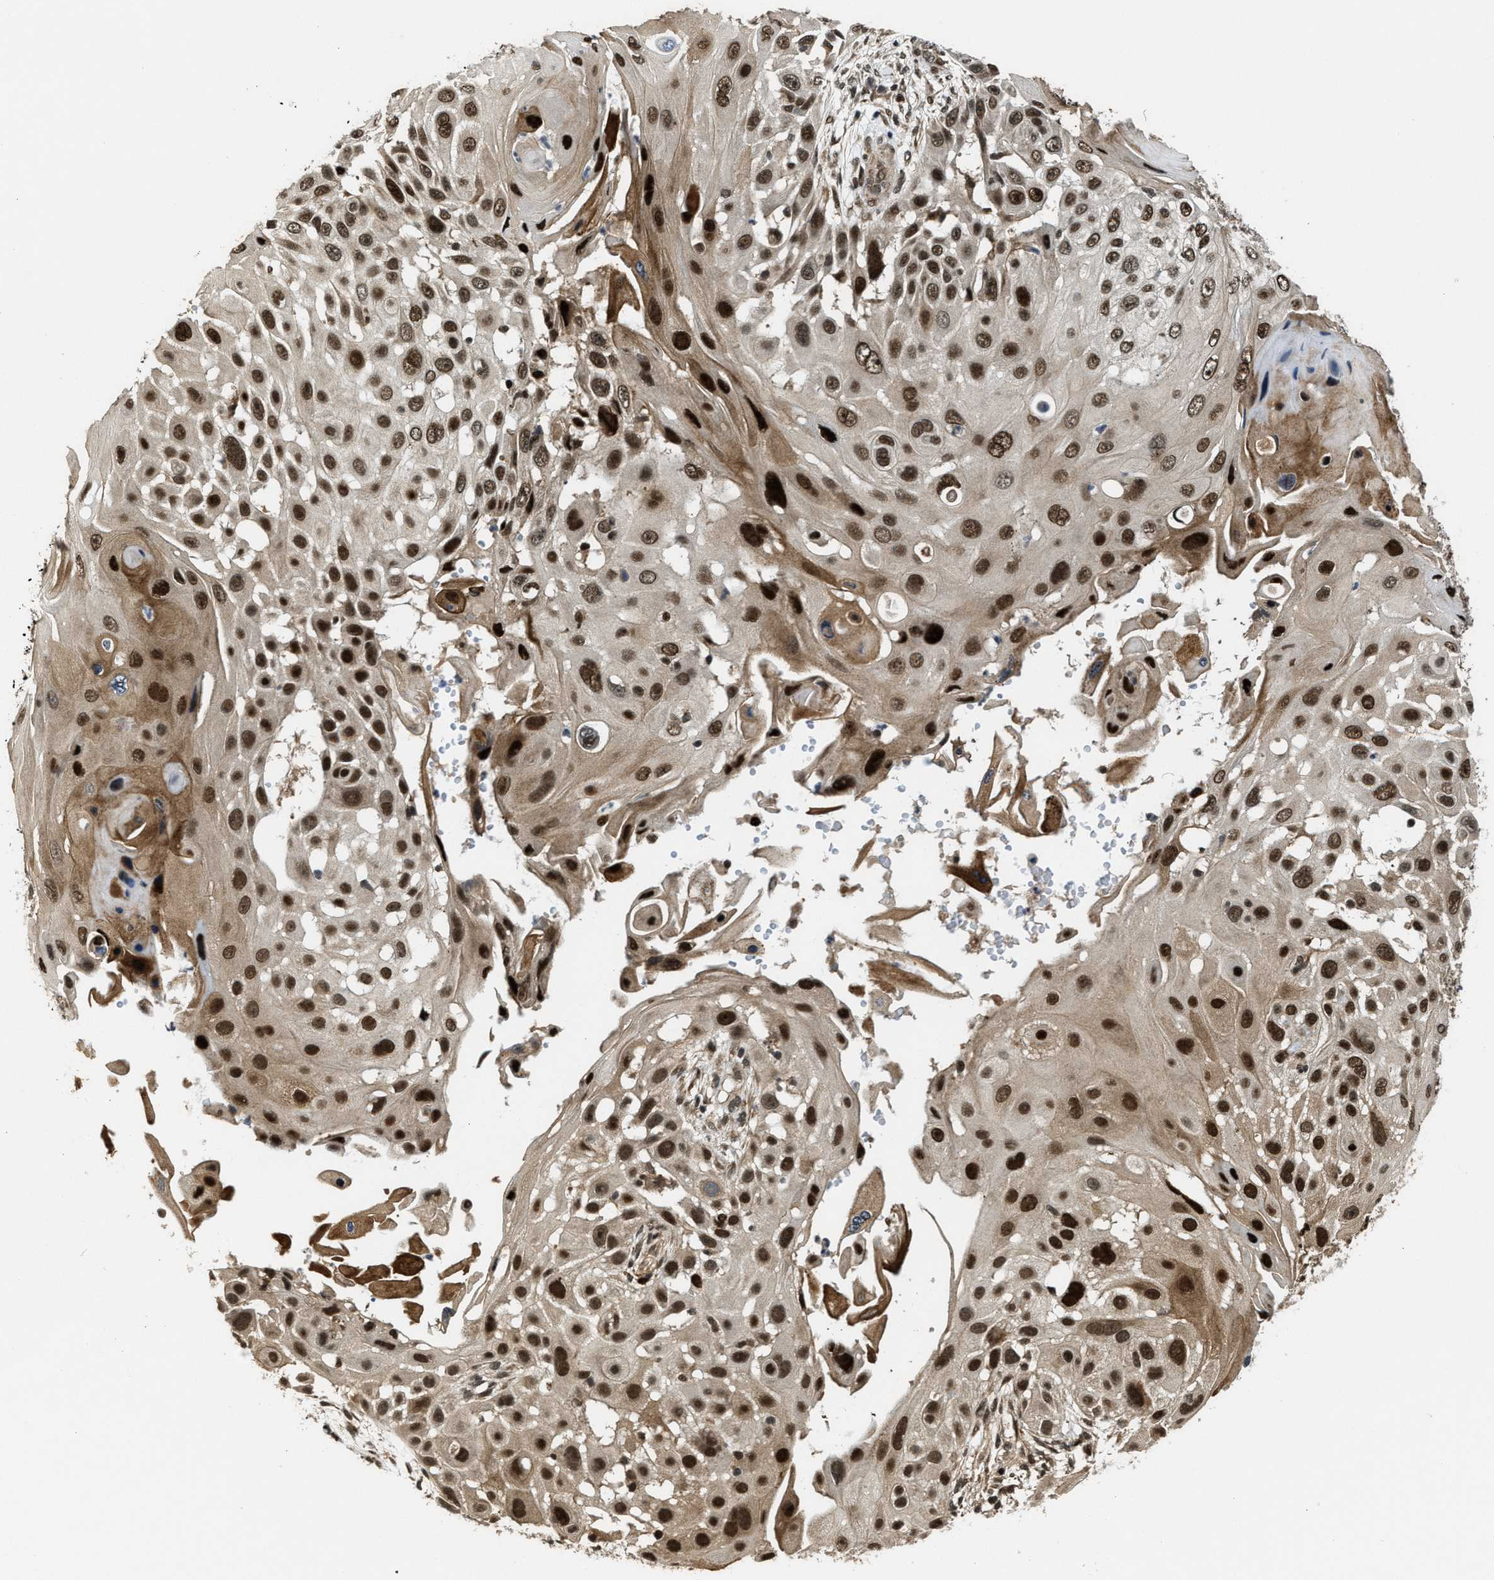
{"staining": {"intensity": "strong", "quantity": ">75%", "location": "cytoplasmic/membranous,nuclear"}, "tissue": "skin cancer", "cell_type": "Tumor cells", "image_type": "cancer", "snomed": [{"axis": "morphology", "description": "Squamous cell carcinoma, NOS"}, {"axis": "topography", "description": "Skin"}], "caption": "Protein expression analysis of skin cancer reveals strong cytoplasmic/membranous and nuclear expression in about >75% of tumor cells.", "gene": "ZNF250", "patient": {"sex": "female", "age": 44}}